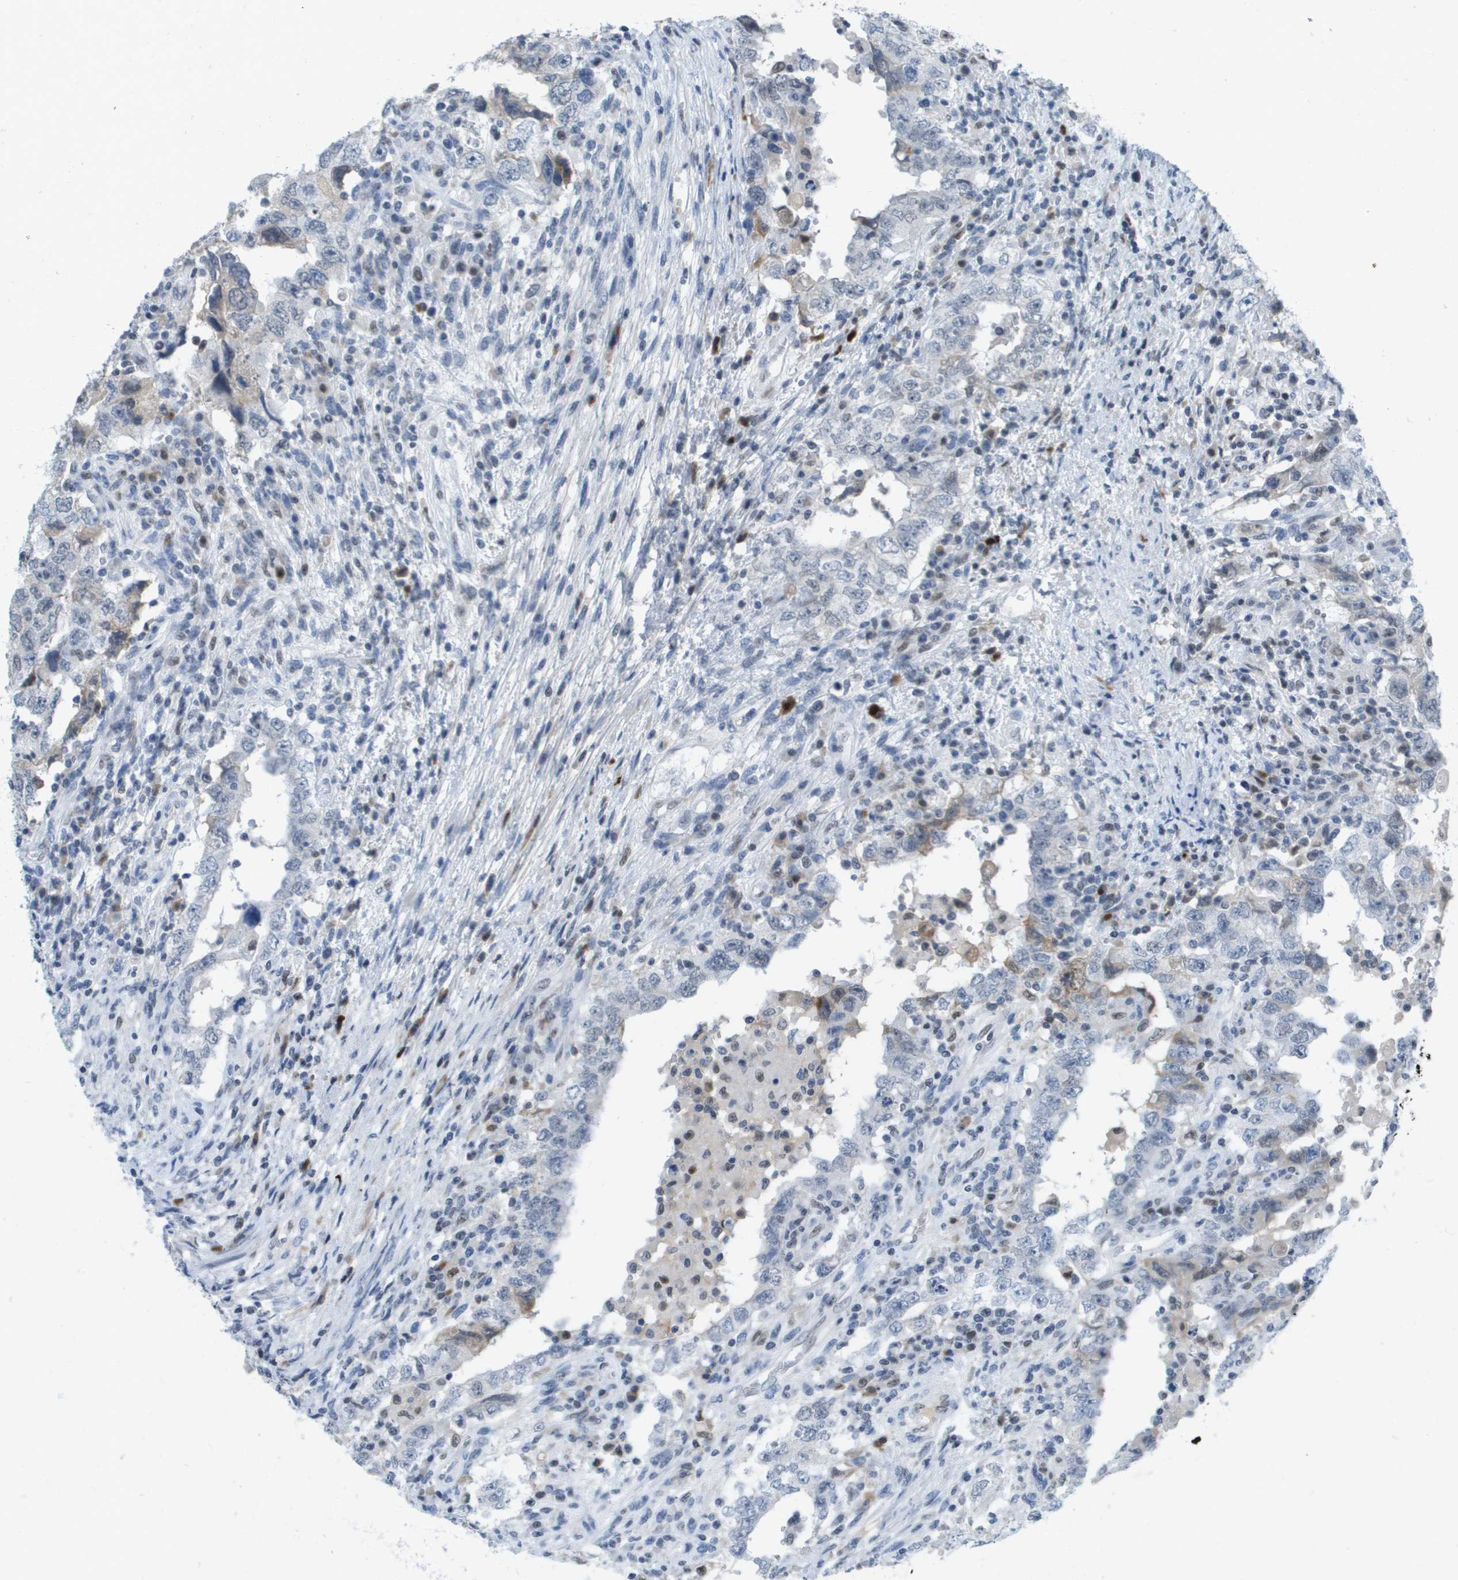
{"staining": {"intensity": "negative", "quantity": "none", "location": "none"}, "tissue": "testis cancer", "cell_type": "Tumor cells", "image_type": "cancer", "snomed": [{"axis": "morphology", "description": "Carcinoma, Embryonal, NOS"}, {"axis": "topography", "description": "Testis"}], "caption": "The micrograph demonstrates no significant staining in tumor cells of testis embryonal carcinoma.", "gene": "TP53RK", "patient": {"sex": "male", "age": 26}}